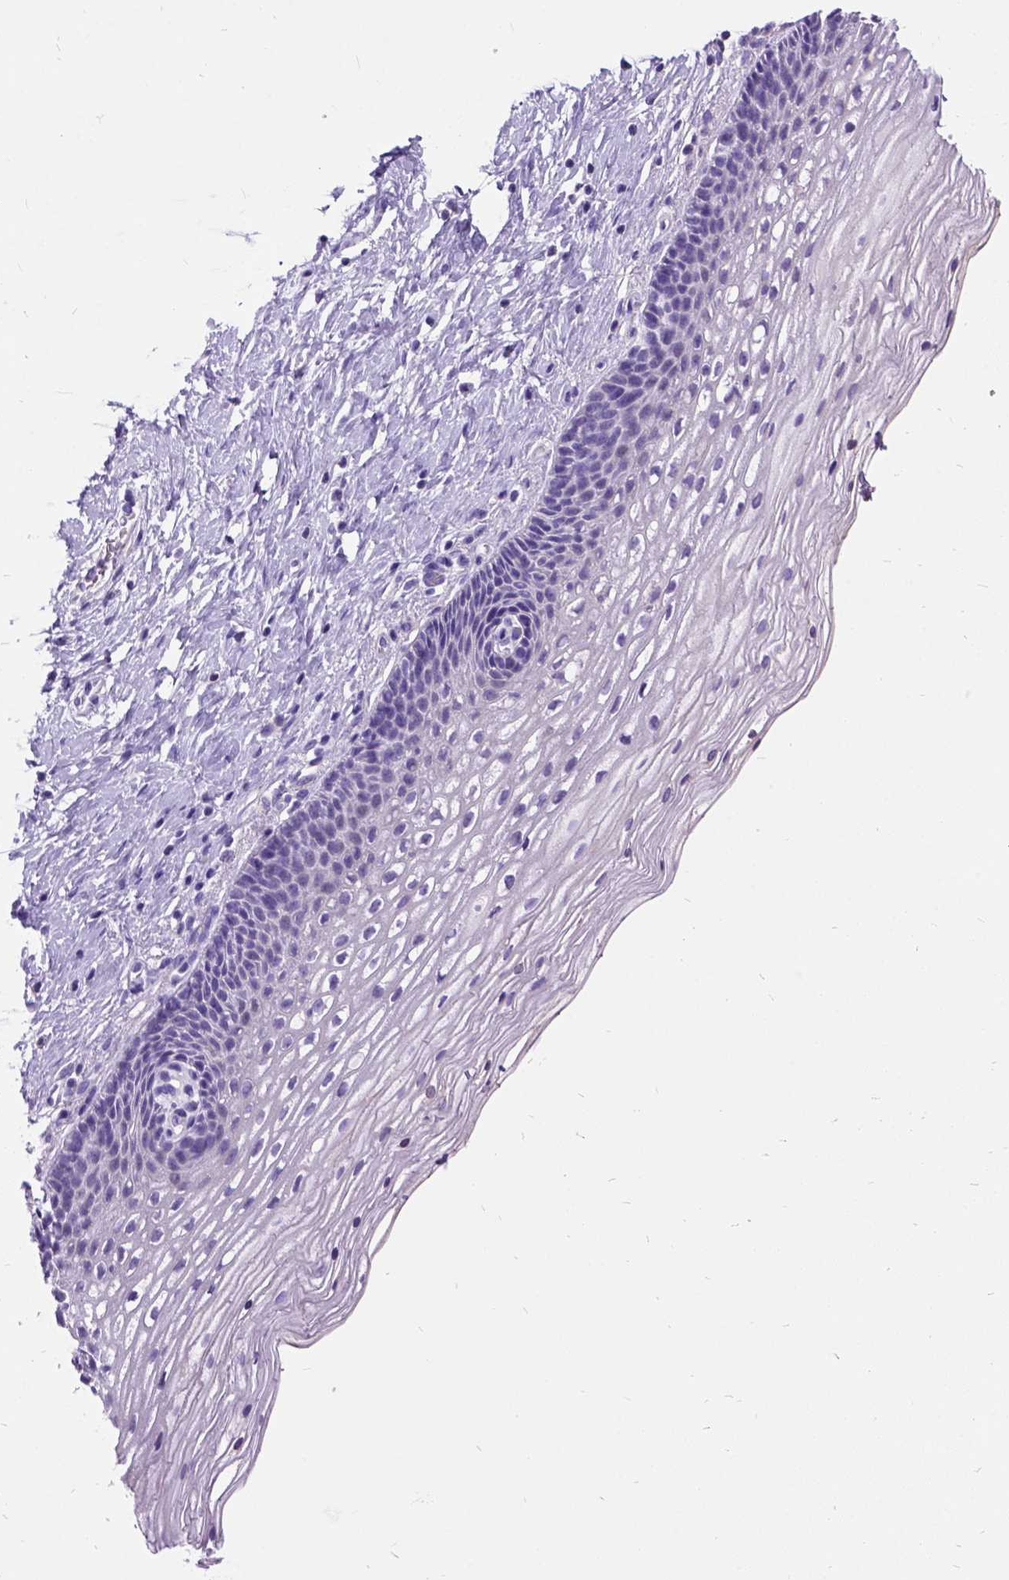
{"staining": {"intensity": "negative", "quantity": "none", "location": "none"}, "tissue": "cervix", "cell_type": "Glandular cells", "image_type": "normal", "snomed": [{"axis": "morphology", "description": "Normal tissue, NOS"}, {"axis": "topography", "description": "Cervix"}], "caption": "IHC micrograph of normal cervix: human cervix stained with DAB displays no significant protein expression in glandular cells. (Immunohistochemistry (ihc), brightfield microscopy, high magnification).", "gene": "ENSG00000254979", "patient": {"sex": "female", "age": 34}}